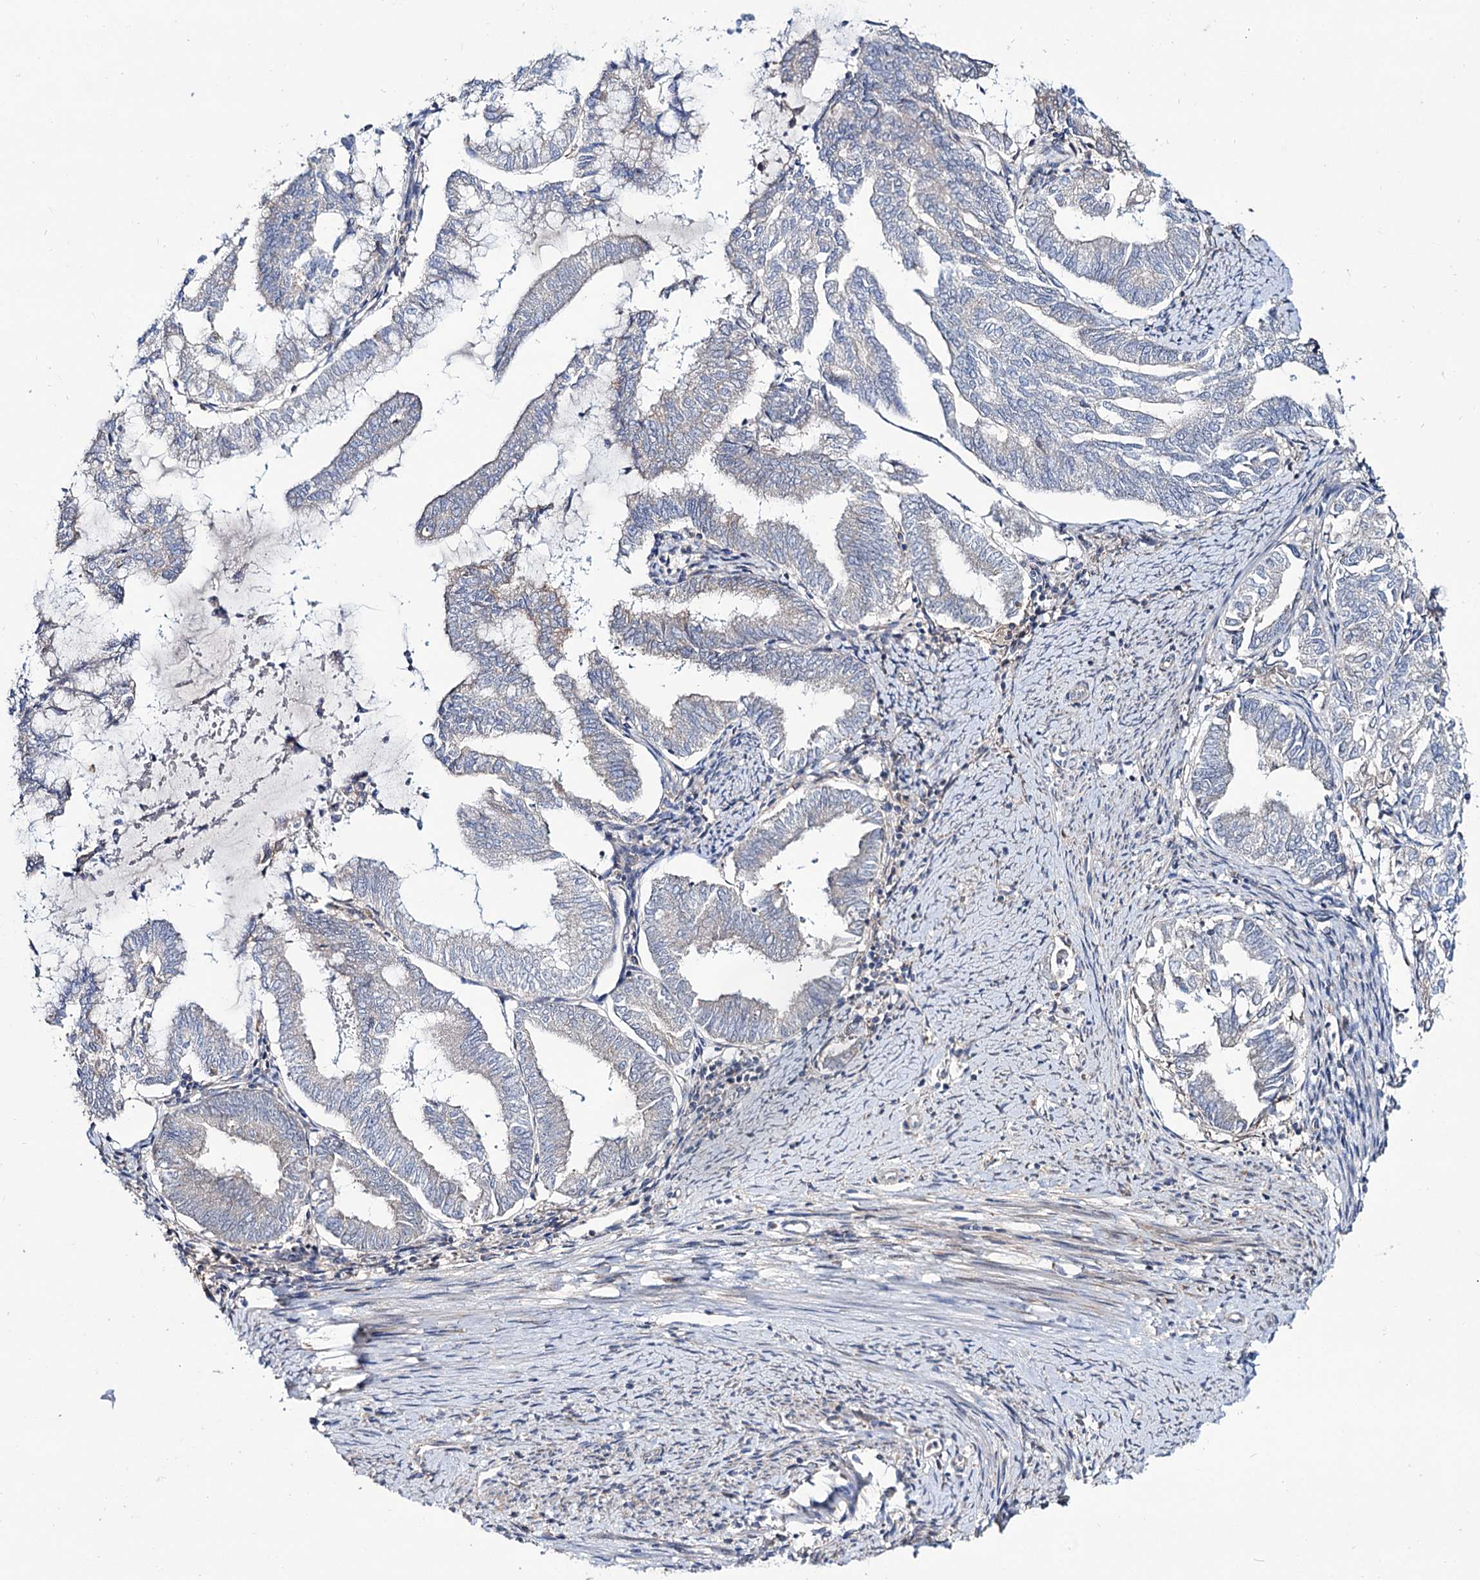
{"staining": {"intensity": "negative", "quantity": "none", "location": "none"}, "tissue": "endometrial cancer", "cell_type": "Tumor cells", "image_type": "cancer", "snomed": [{"axis": "morphology", "description": "Adenocarcinoma, NOS"}, {"axis": "topography", "description": "Endometrium"}], "caption": "High magnification brightfield microscopy of endometrial cancer (adenocarcinoma) stained with DAB (3,3'-diaminobenzidine) (brown) and counterstained with hematoxylin (blue): tumor cells show no significant positivity.", "gene": "SEC24A", "patient": {"sex": "female", "age": 79}}